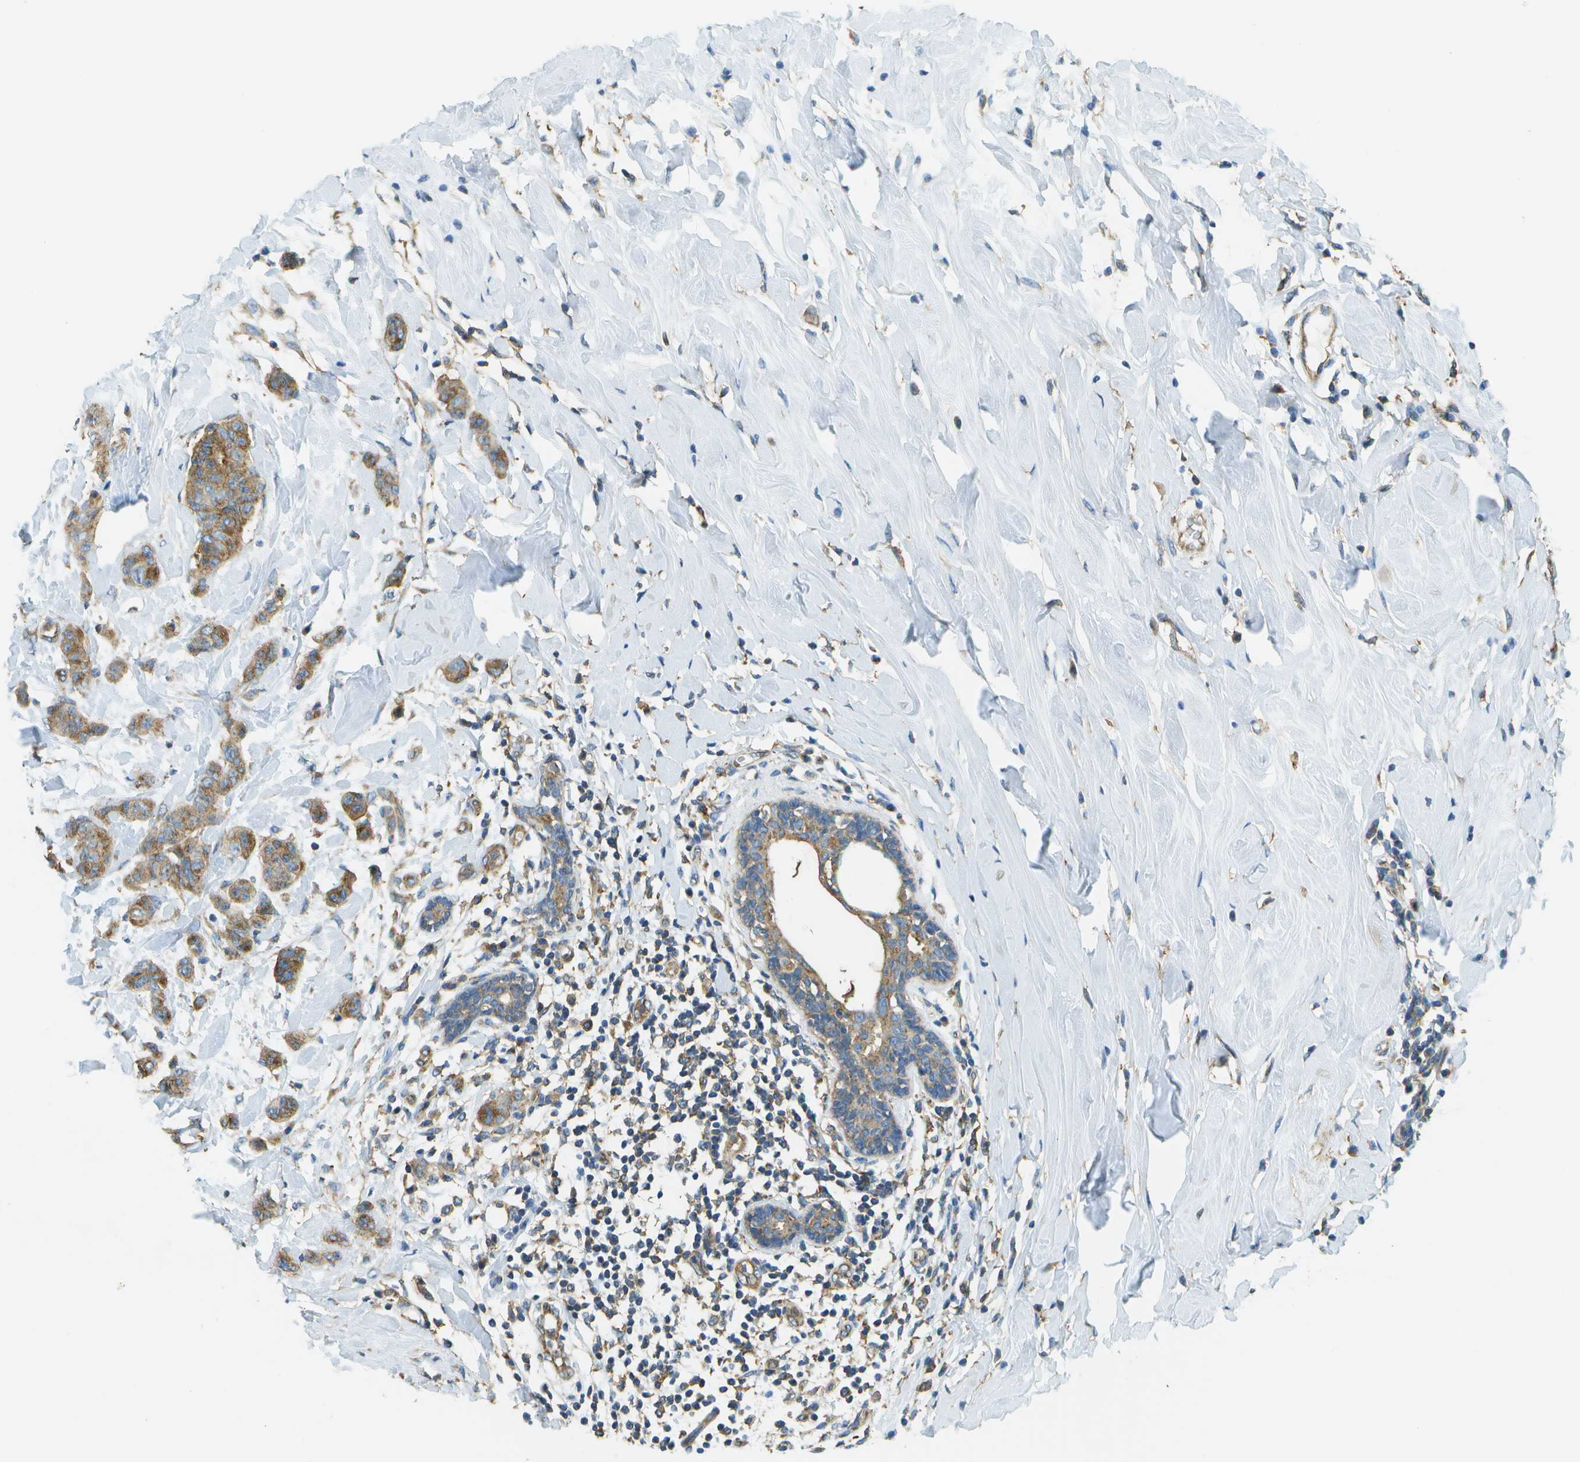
{"staining": {"intensity": "moderate", "quantity": ">75%", "location": "cytoplasmic/membranous"}, "tissue": "breast cancer", "cell_type": "Tumor cells", "image_type": "cancer", "snomed": [{"axis": "morphology", "description": "Normal tissue, NOS"}, {"axis": "morphology", "description": "Duct carcinoma"}, {"axis": "topography", "description": "Breast"}], "caption": "Brown immunohistochemical staining in human breast cancer demonstrates moderate cytoplasmic/membranous expression in about >75% of tumor cells.", "gene": "CLTC", "patient": {"sex": "female", "age": 40}}